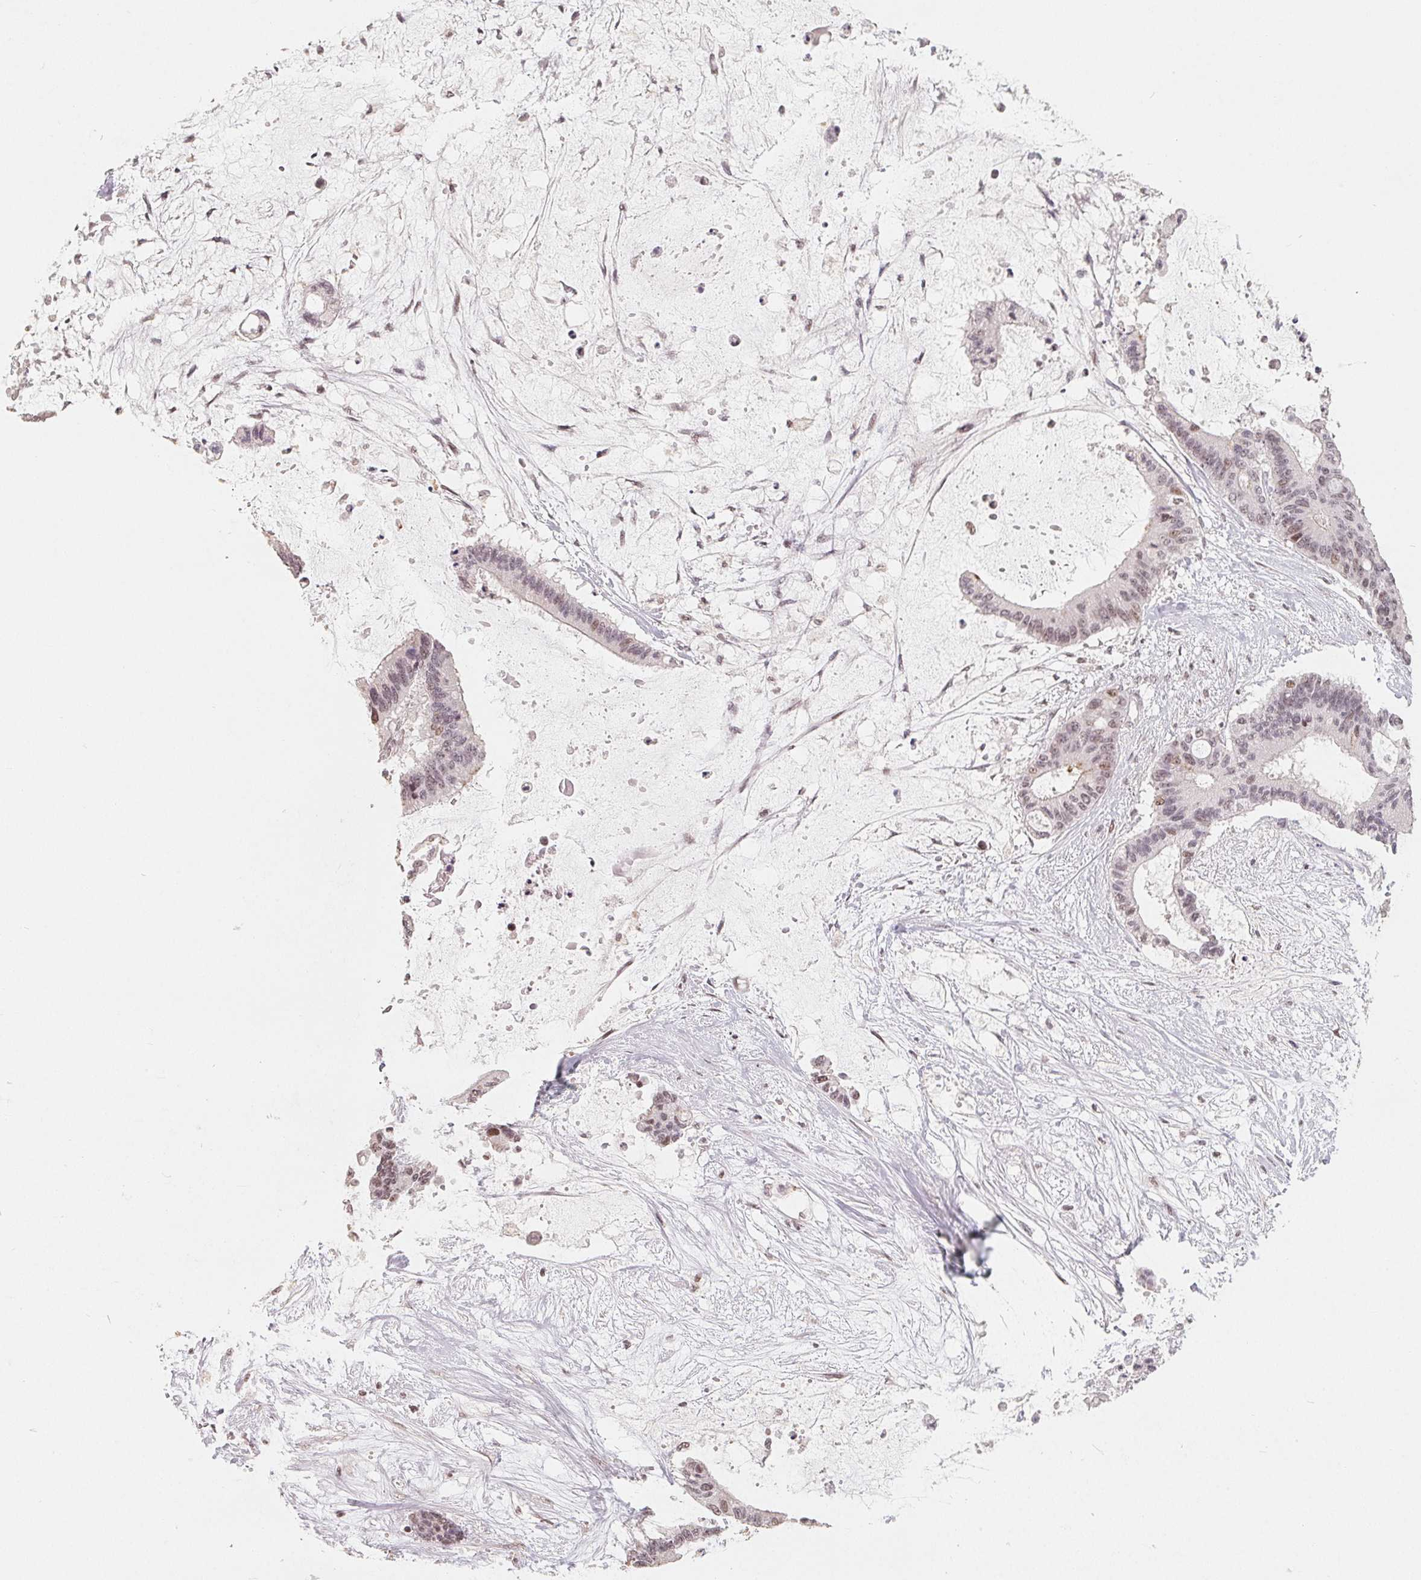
{"staining": {"intensity": "weak", "quantity": "<25%", "location": "nuclear"}, "tissue": "liver cancer", "cell_type": "Tumor cells", "image_type": "cancer", "snomed": [{"axis": "morphology", "description": "Normal tissue, NOS"}, {"axis": "morphology", "description": "Cholangiocarcinoma"}, {"axis": "topography", "description": "Liver"}, {"axis": "topography", "description": "Peripheral nerve tissue"}], "caption": "DAB (3,3'-diaminobenzidine) immunohistochemical staining of cholangiocarcinoma (liver) shows no significant positivity in tumor cells. Brightfield microscopy of immunohistochemistry (IHC) stained with DAB (3,3'-diaminobenzidine) (brown) and hematoxylin (blue), captured at high magnification.", "gene": "CCDC138", "patient": {"sex": "female", "age": 73}}